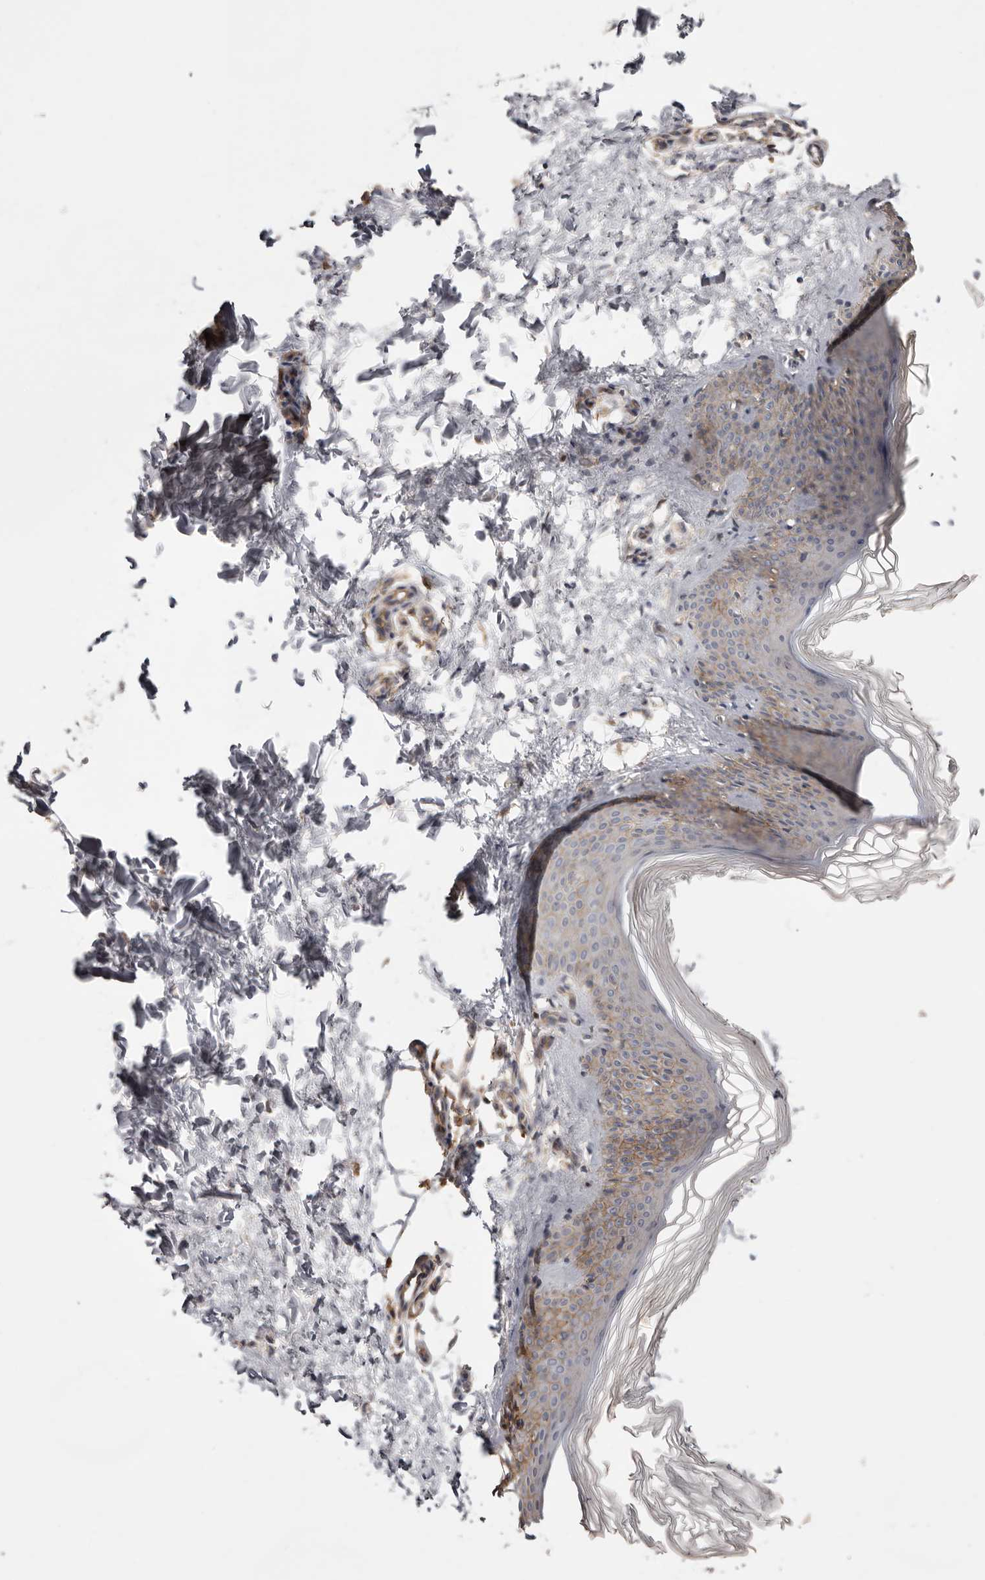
{"staining": {"intensity": "negative", "quantity": "none", "location": "none"}, "tissue": "skin", "cell_type": "Fibroblasts", "image_type": "normal", "snomed": [{"axis": "morphology", "description": "Normal tissue, NOS"}, {"axis": "topography", "description": "Skin"}], "caption": "IHC image of benign skin: human skin stained with DAB exhibits no significant protein staining in fibroblasts.", "gene": "MMACHC", "patient": {"sex": "female", "age": 27}}